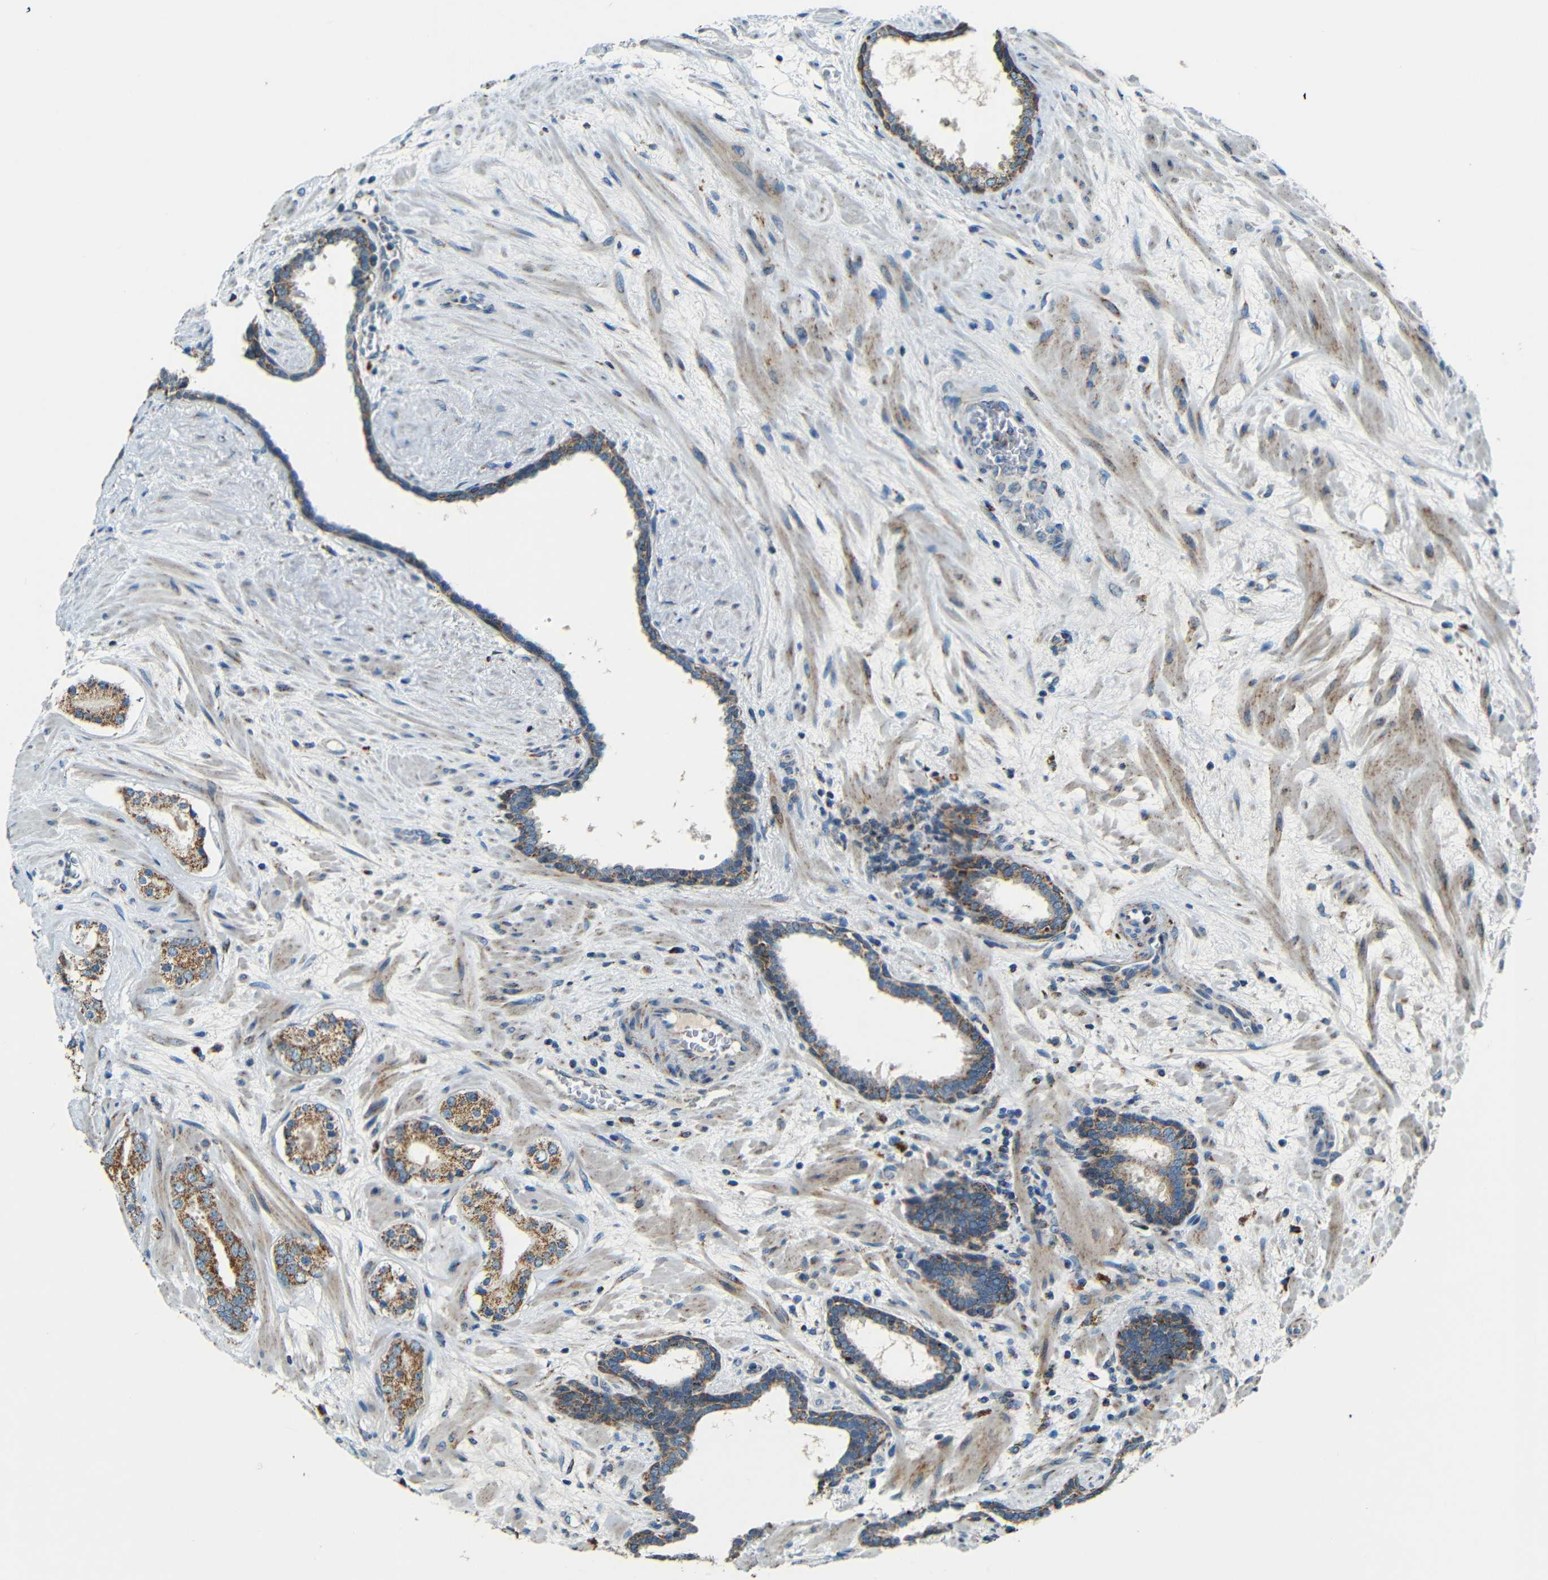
{"staining": {"intensity": "strong", "quantity": "25%-75%", "location": "cytoplasmic/membranous"}, "tissue": "prostate cancer", "cell_type": "Tumor cells", "image_type": "cancer", "snomed": [{"axis": "morphology", "description": "Adenocarcinoma, Low grade"}, {"axis": "topography", "description": "Prostate"}], "caption": "Protein staining displays strong cytoplasmic/membranous staining in about 25%-75% of tumor cells in prostate low-grade adenocarcinoma. (brown staining indicates protein expression, while blue staining denotes nuclei).", "gene": "WSCD2", "patient": {"sex": "male", "age": 63}}